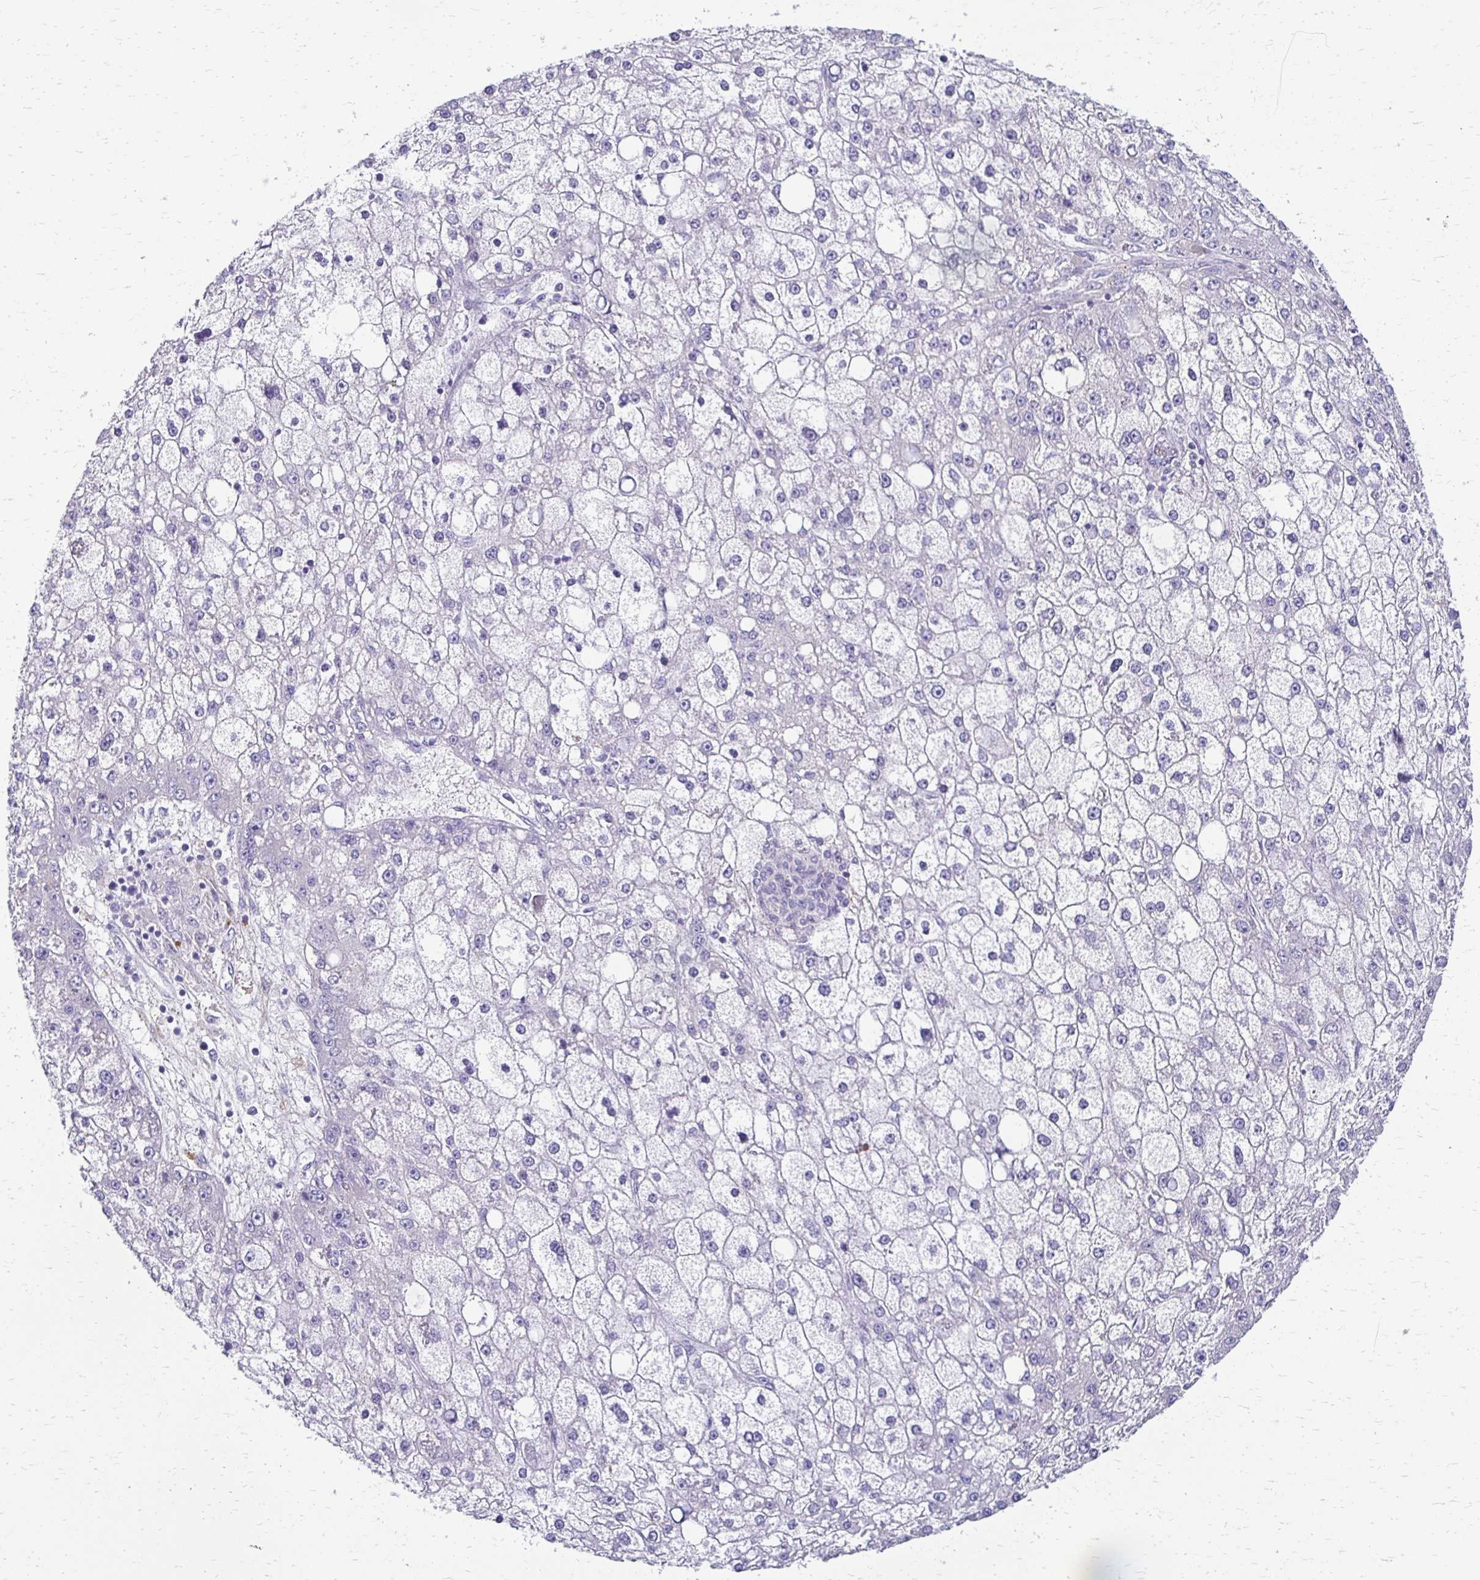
{"staining": {"intensity": "negative", "quantity": "none", "location": "none"}, "tissue": "liver cancer", "cell_type": "Tumor cells", "image_type": "cancer", "snomed": [{"axis": "morphology", "description": "Carcinoma, Hepatocellular, NOS"}, {"axis": "topography", "description": "Liver"}], "caption": "Immunohistochemistry (IHC) of hepatocellular carcinoma (liver) reveals no staining in tumor cells.", "gene": "AKAP6", "patient": {"sex": "male", "age": 67}}